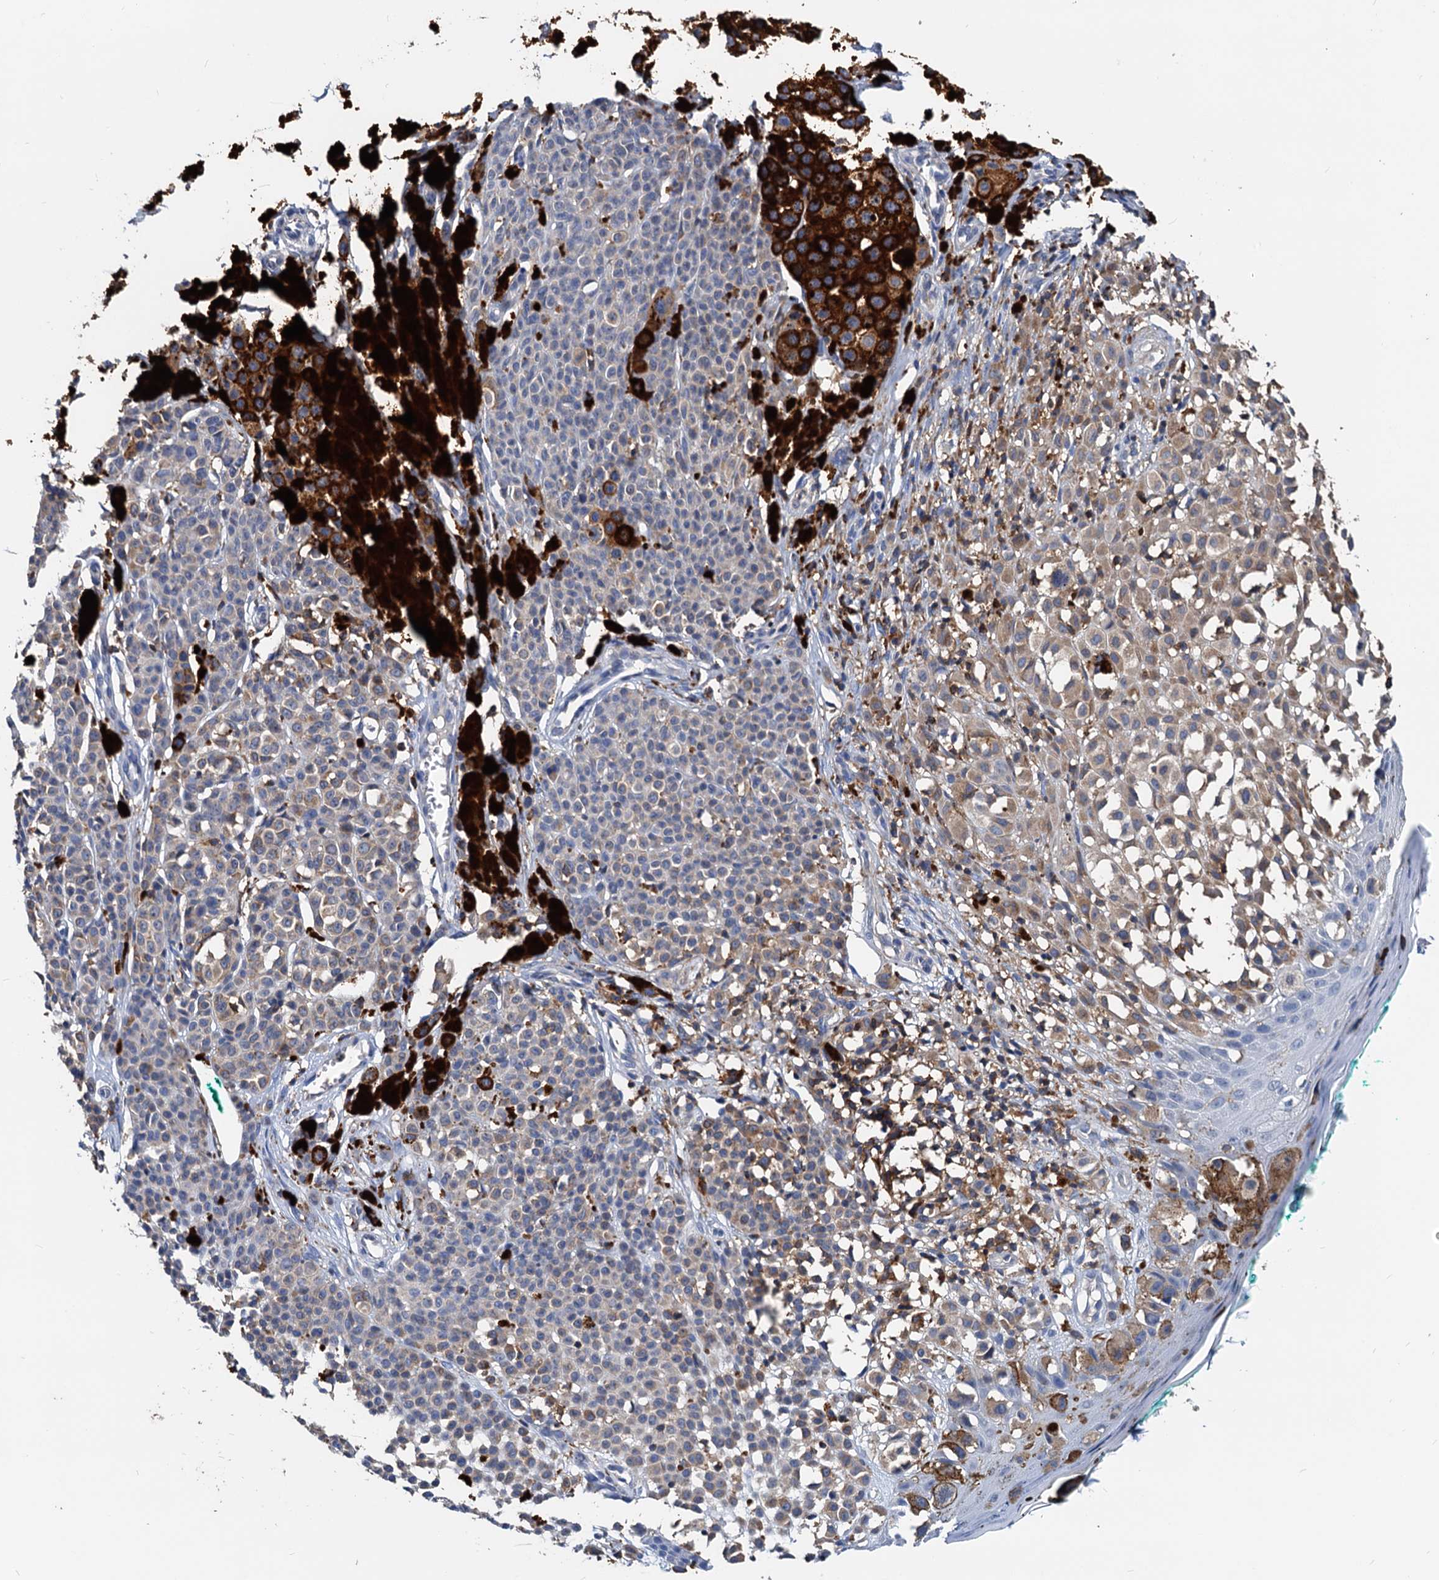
{"staining": {"intensity": "weak", "quantity": "<25%", "location": "cytoplasmic/membranous"}, "tissue": "melanoma", "cell_type": "Tumor cells", "image_type": "cancer", "snomed": [{"axis": "morphology", "description": "Malignant melanoma, NOS"}, {"axis": "topography", "description": "Skin of leg"}], "caption": "This photomicrograph is of malignant melanoma stained with immunohistochemistry (IHC) to label a protein in brown with the nuclei are counter-stained blue. There is no staining in tumor cells. (DAB immunohistochemistry with hematoxylin counter stain).", "gene": "LCP2", "patient": {"sex": "female", "age": 72}}